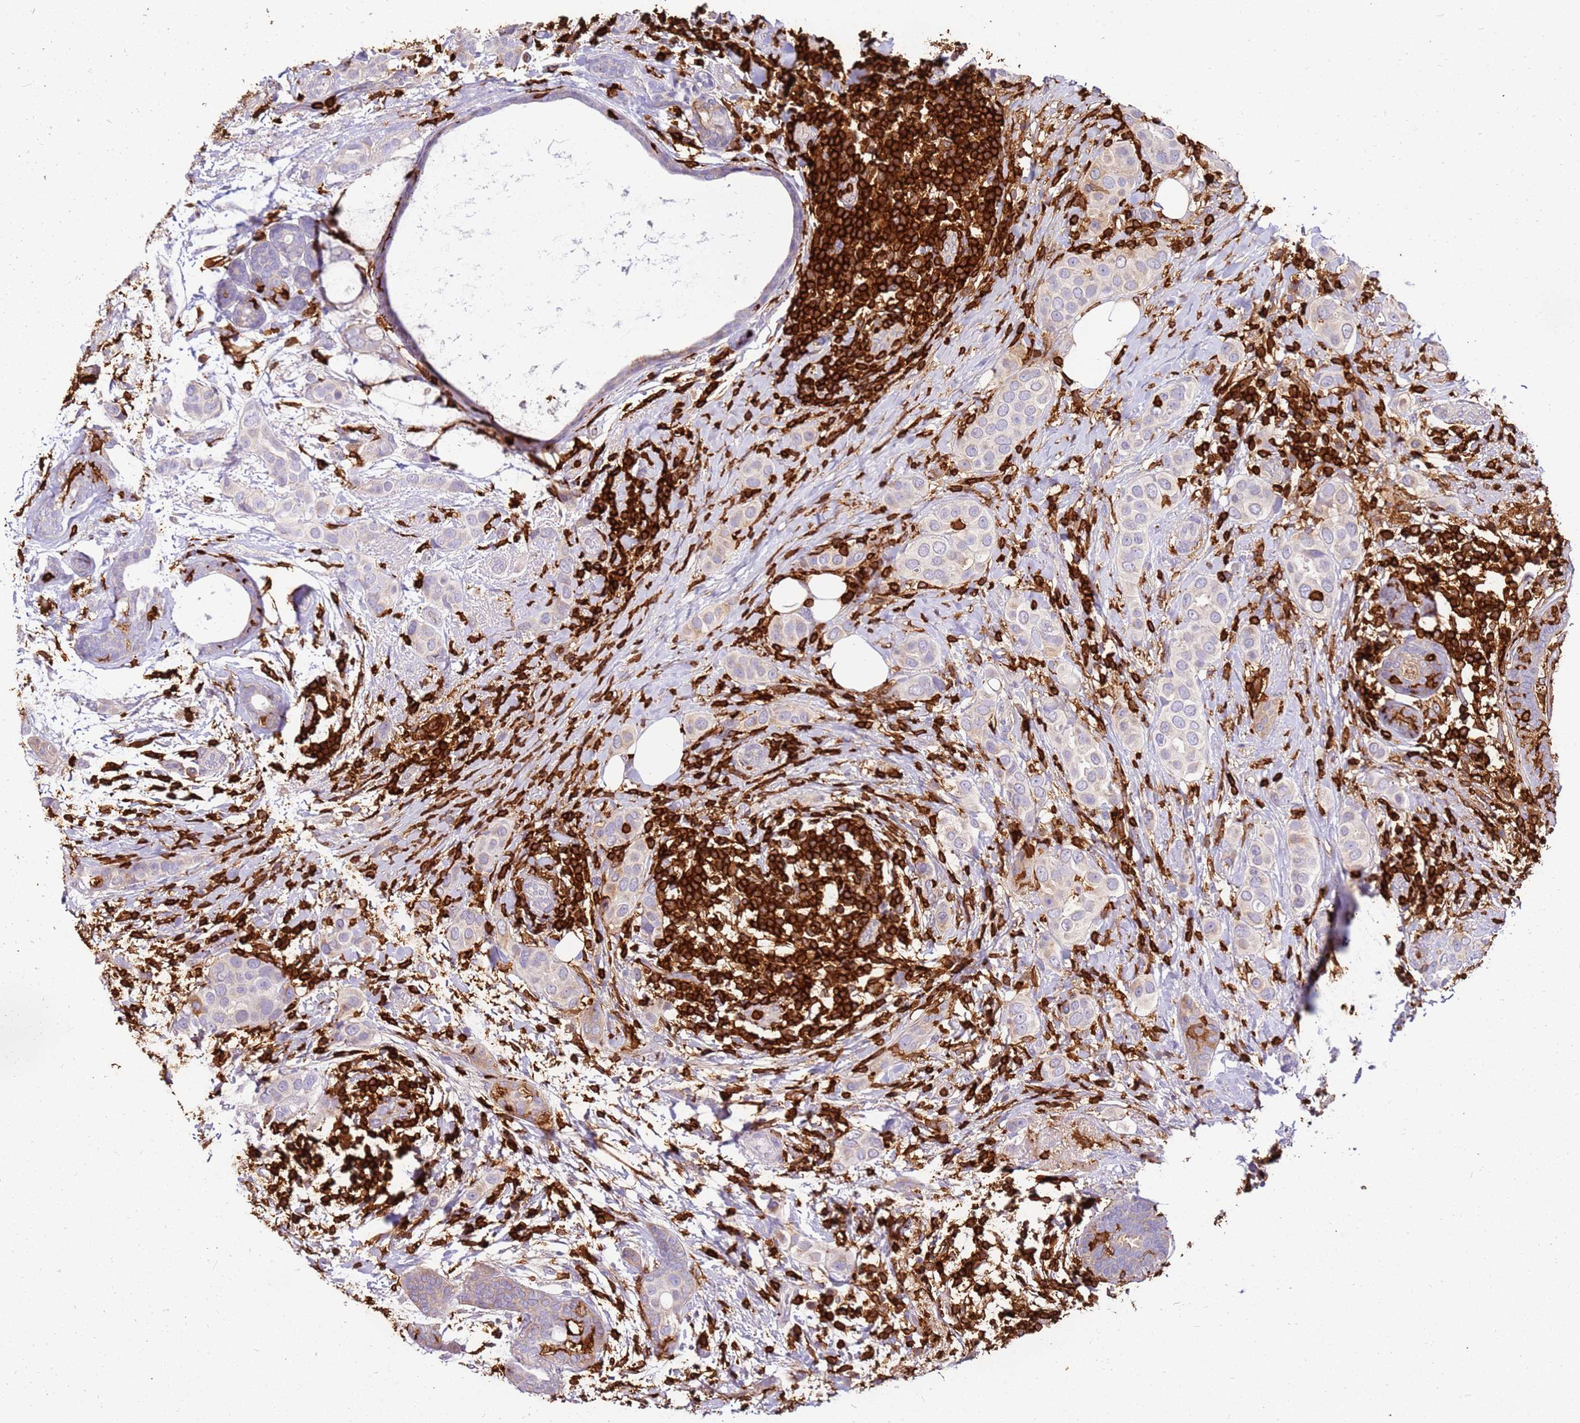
{"staining": {"intensity": "weak", "quantity": "<25%", "location": "cytoplasmic/membranous"}, "tissue": "breast cancer", "cell_type": "Tumor cells", "image_type": "cancer", "snomed": [{"axis": "morphology", "description": "Lobular carcinoma"}, {"axis": "topography", "description": "Breast"}], "caption": "IHC of human lobular carcinoma (breast) displays no staining in tumor cells.", "gene": "CORO1A", "patient": {"sex": "female", "age": 51}}